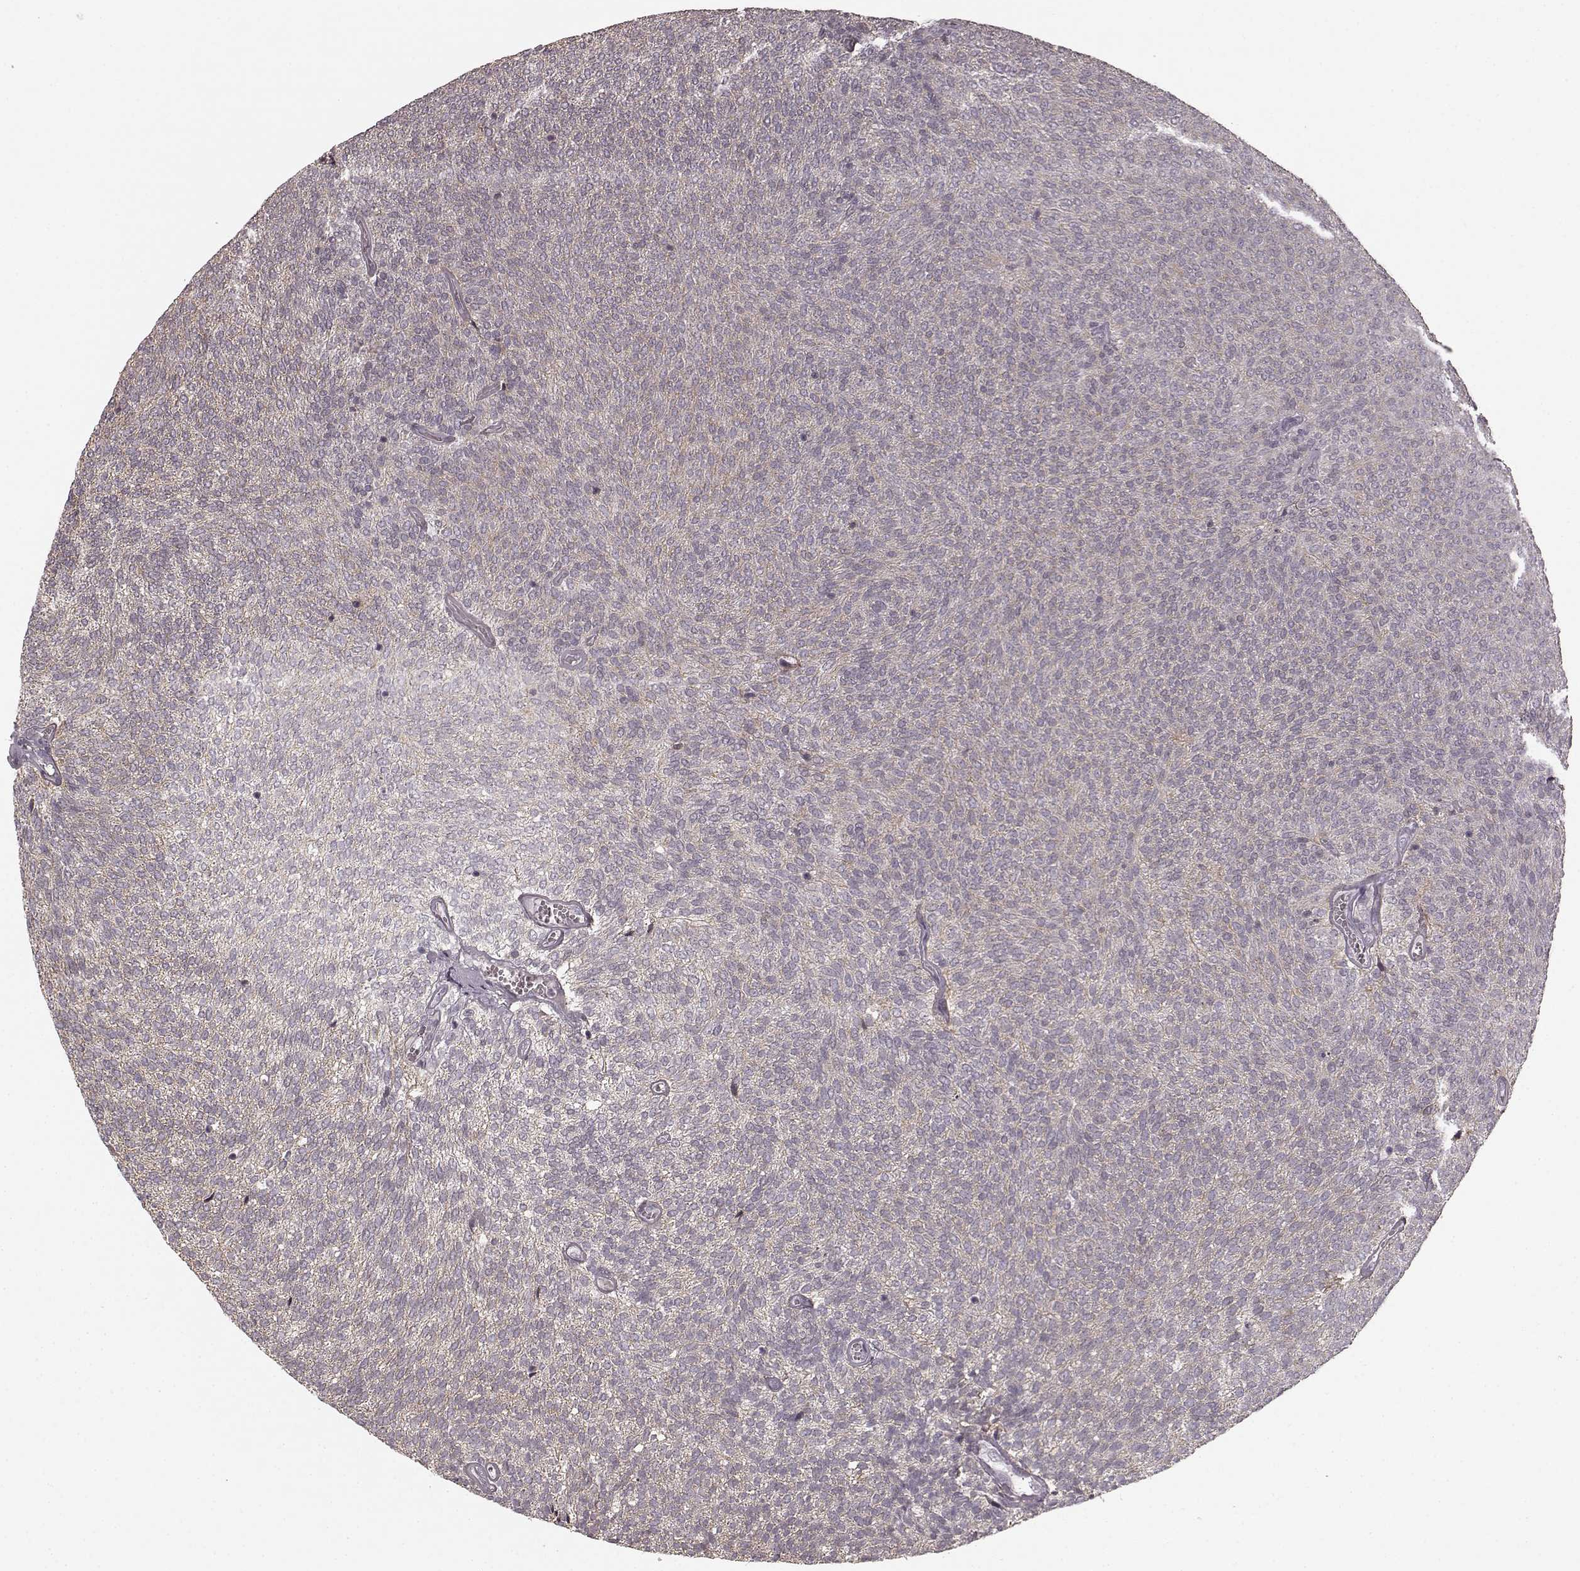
{"staining": {"intensity": "weak", "quantity": "<25%", "location": "cytoplasmic/membranous"}, "tissue": "urothelial cancer", "cell_type": "Tumor cells", "image_type": "cancer", "snomed": [{"axis": "morphology", "description": "Urothelial carcinoma, Low grade"}, {"axis": "topography", "description": "Urinary bladder"}], "caption": "Photomicrograph shows no protein positivity in tumor cells of low-grade urothelial carcinoma tissue.", "gene": "PRKCE", "patient": {"sex": "male", "age": 77}}